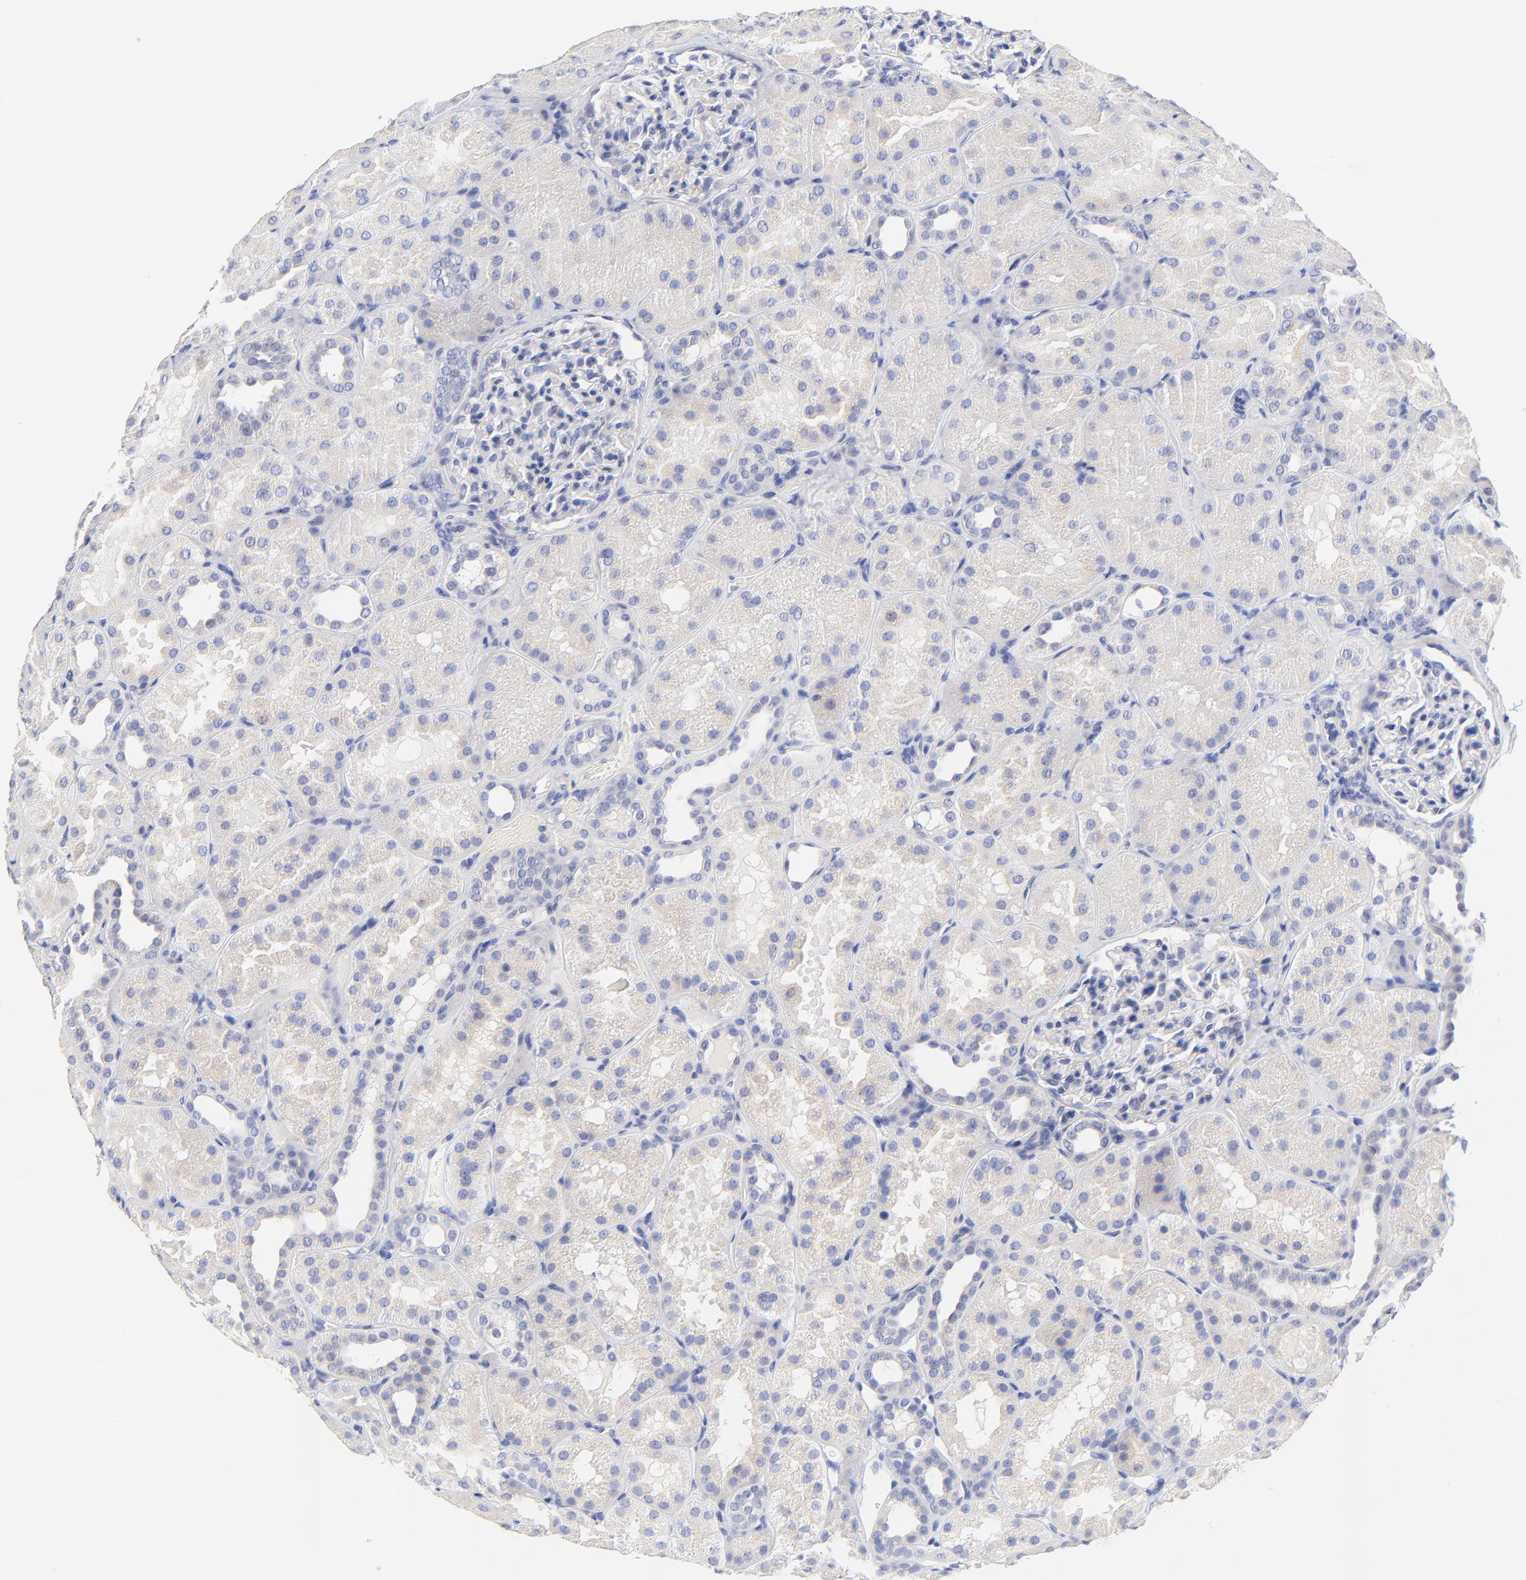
{"staining": {"intensity": "negative", "quantity": "none", "location": "none"}, "tissue": "kidney", "cell_type": "Cells in glomeruli", "image_type": "normal", "snomed": [{"axis": "morphology", "description": "Normal tissue, NOS"}, {"axis": "topography", "description": "Kidney"}], "caption": "There is no significant staining in cells in glomeruli of kidney. (Stains: DAB (3,3'-diaminobenzidine) immunohistochemistry (IHC) with hematoxylin counter stain, Microscopy: brightfield microscopy at high magnification).", "gene": "FBXO10", "patient": {"sex": "male", "age": 28}}